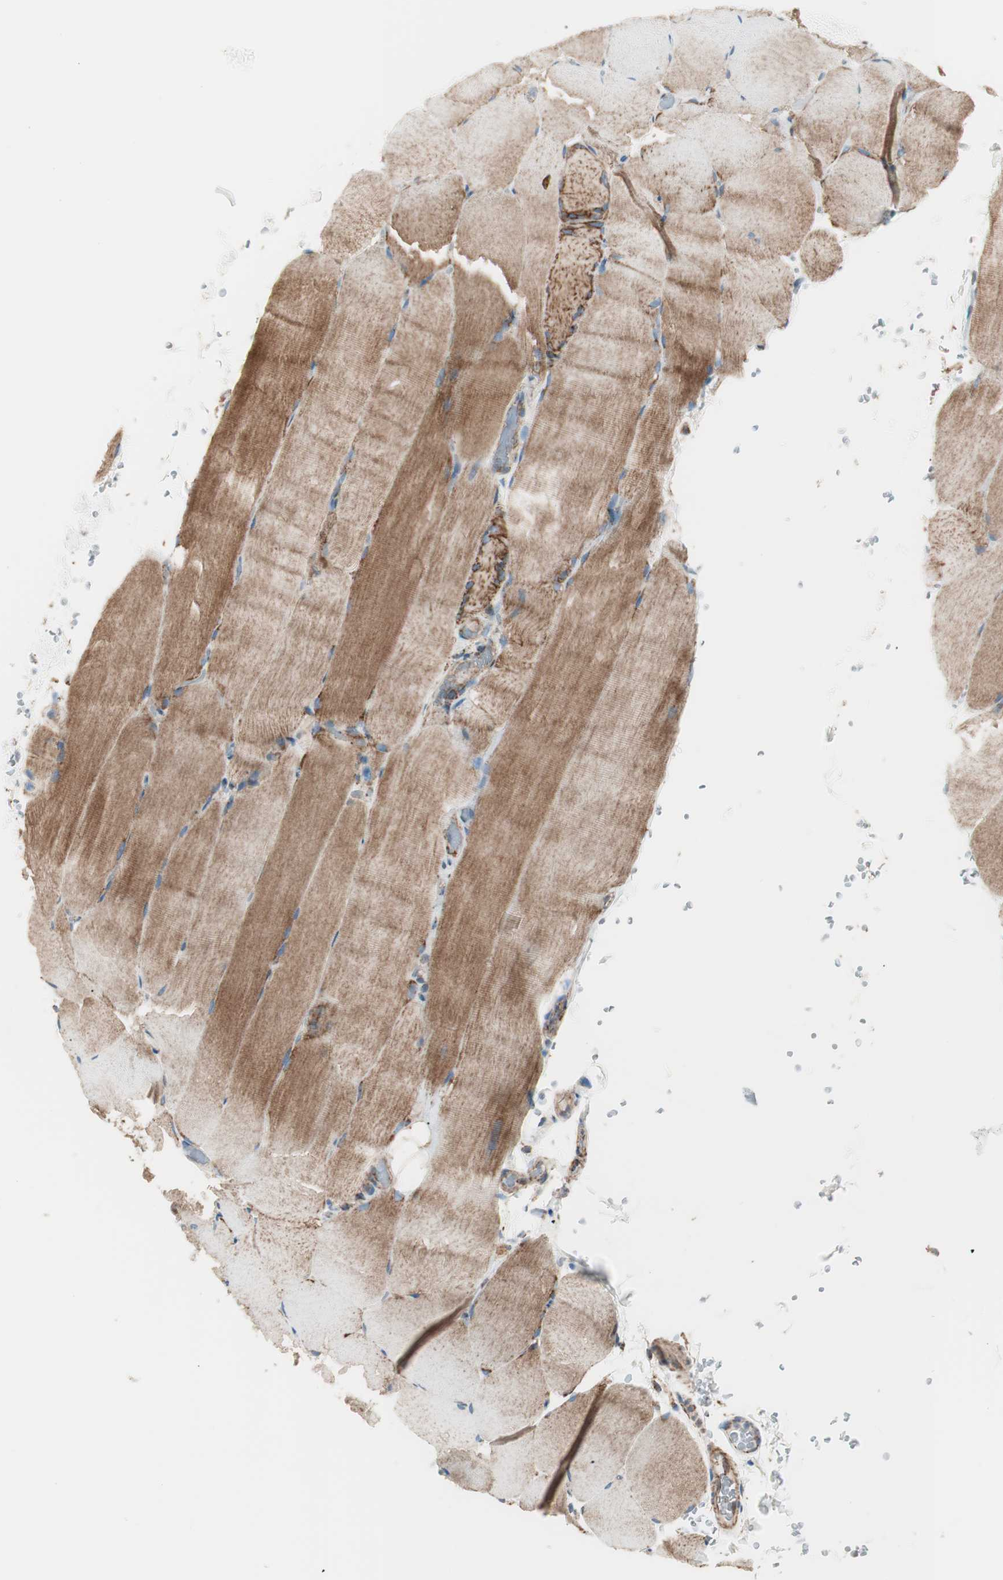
{"staining": {"intensity": "moderate", "quantity": ">75%", "location": "cytoplasmic/membranous"}, "tissue": "skeletal muscle", "cell_type": "Myocytes", "image_type": "normal", "snomed": [{"axis": "morphology", "description": "Normal tissue, NOS"}, {"axis": "topography", "description": "Skeletal muscle"}, {"axis": "topography", "description": "Parathyroid gland"}], "caption": "This is a photomicrograph of IHC staining of normal skeletal muscle, which shows moderate expression in the cytoplasmic/membranous of myocytes.", "gene": "TOMM22", "patient": {"sex": "female", "age": 37}}